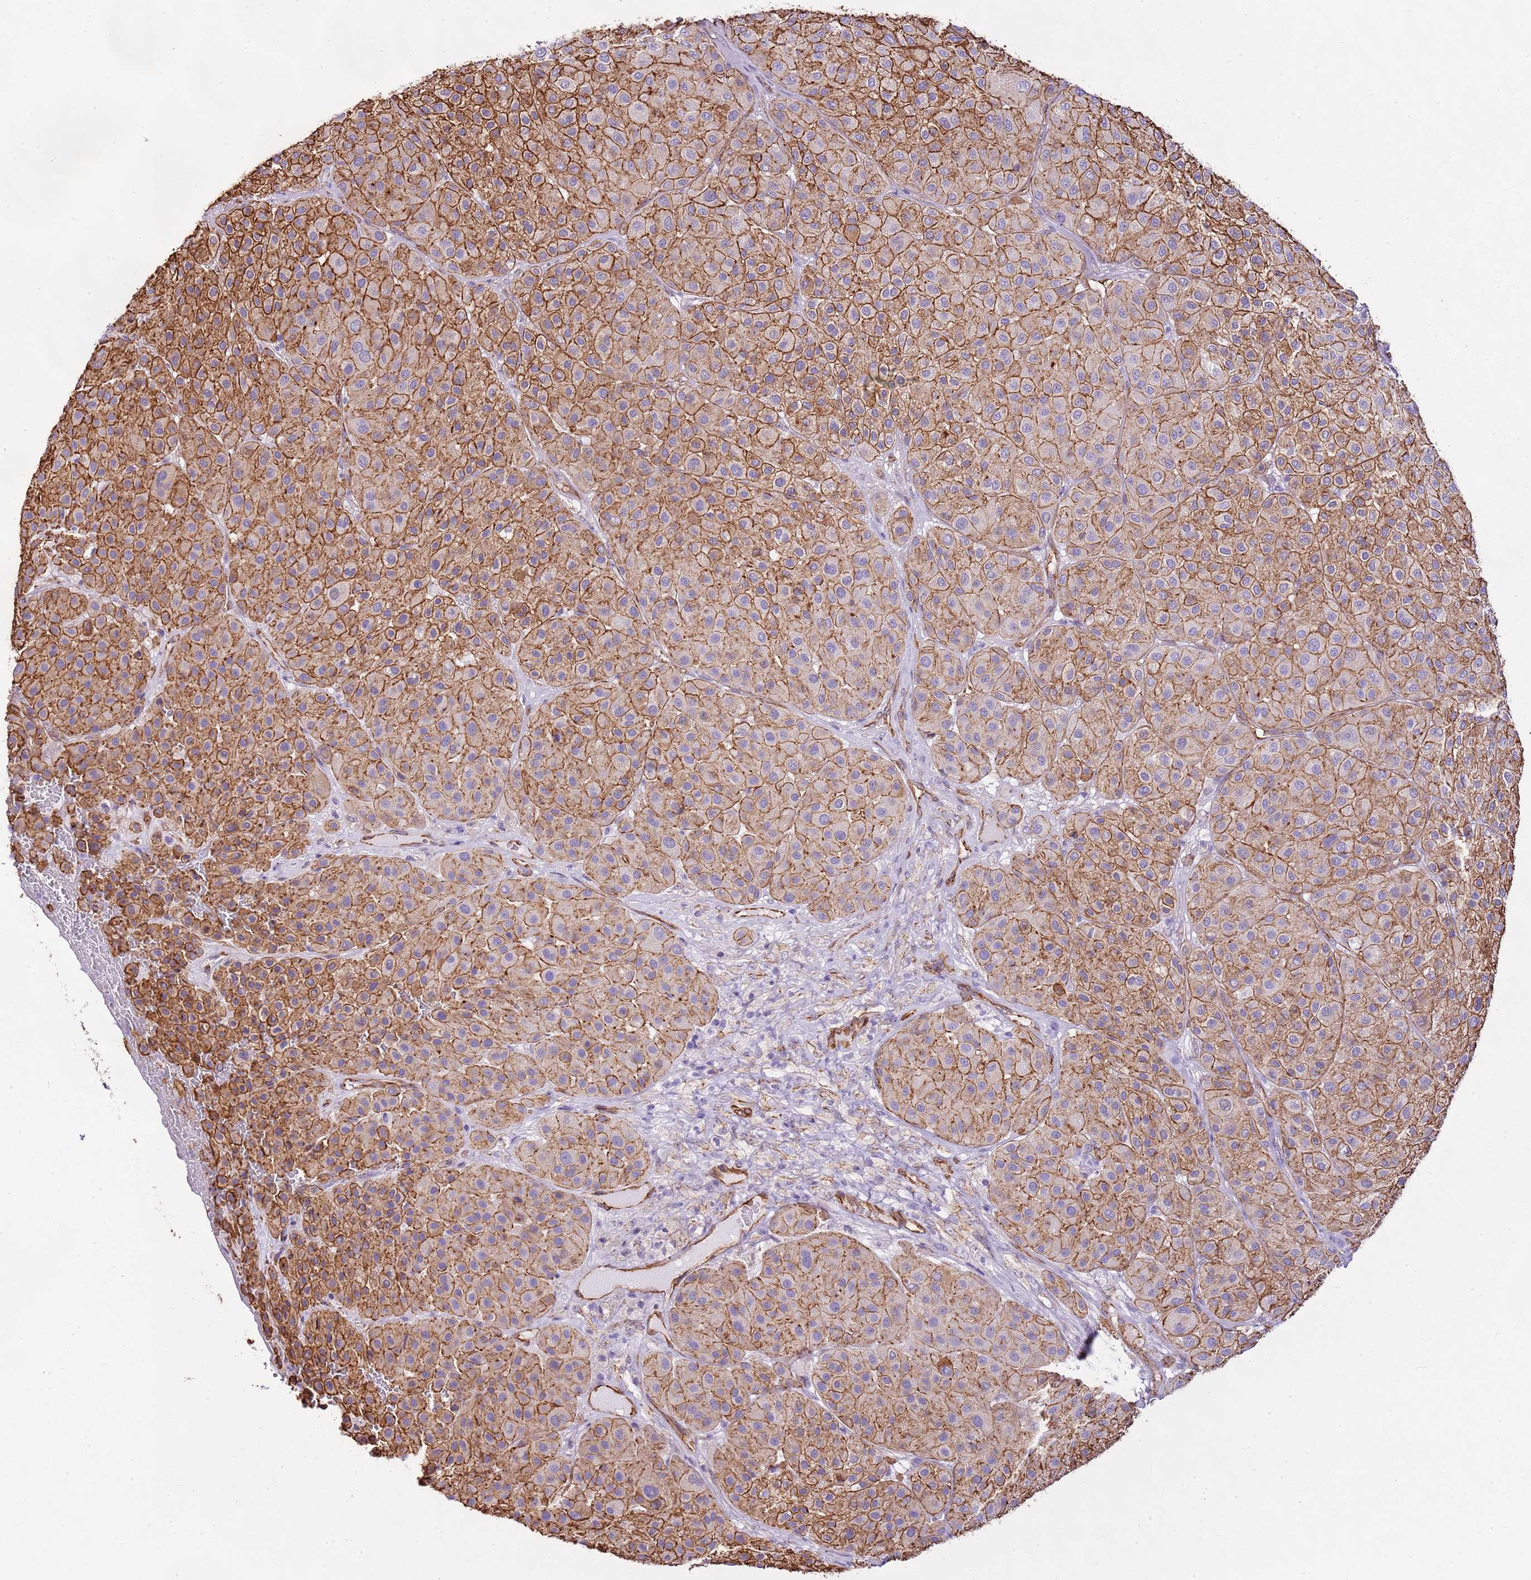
{"staining": {"intensity": "moderate", "quantity": ">75%", "location": "cytoplasmic/membranous"}, "tissue": "melanoma", "cell_type": "Tumor cells", "image_type": "cancer", "snomed": [{"axis": "morphology", "description": "Malignant melanoma, Metastatic site"}, {"axis": "topography", "description": "Smooth muscle"}], "caption": "Protein expression analysis of human malignant melanoma (metastatic site) reveals moderate cytoplasmic/membranous positivity in about >75% of tumor cells. (Brightfield microscopy of DAB IHC at high magnification).", "gene": "CTDSPL", "patient": {"sex": "male", "age": 41}}